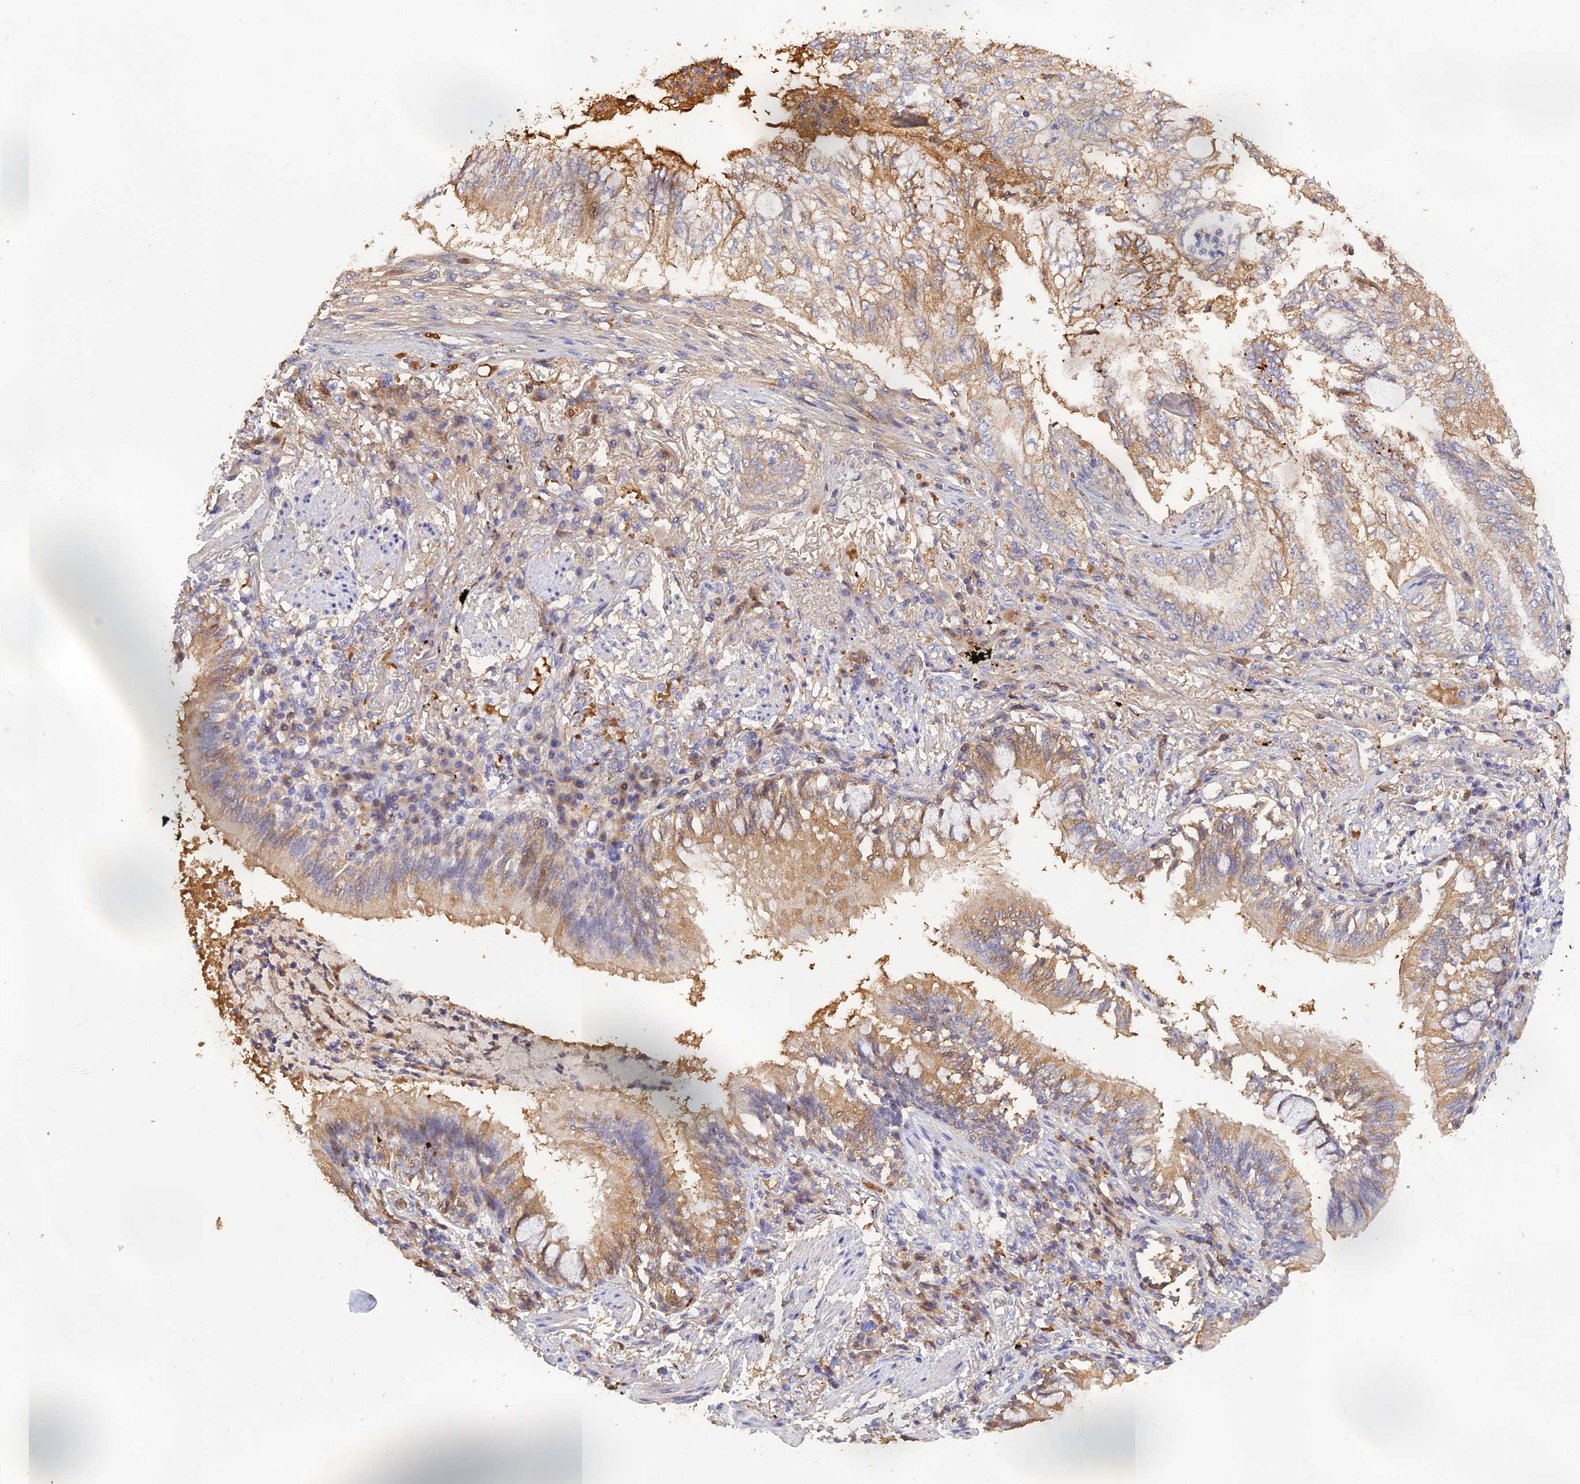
{"staining": {"intensity": "weak", "quantity": "25%-75%", "location": "cytoplasmic/membranous"}, "tissue": "lung cancer", "cell_type": "Tumor cells", "image_type": "cancer", "snomed": [{"axis": "morphology", "description": "Adenocarcinoma, NOS"}, {"axis": "topography", "description": "Lung"}], "caption": "There is low levels of weak cytoplasmic/membranous staining in tumor cells of lung cancer, as demonstrated by immunohistochemical staining (brown color).", "gene": "PZP", "patient": {"sex": "female", "age": 70}}